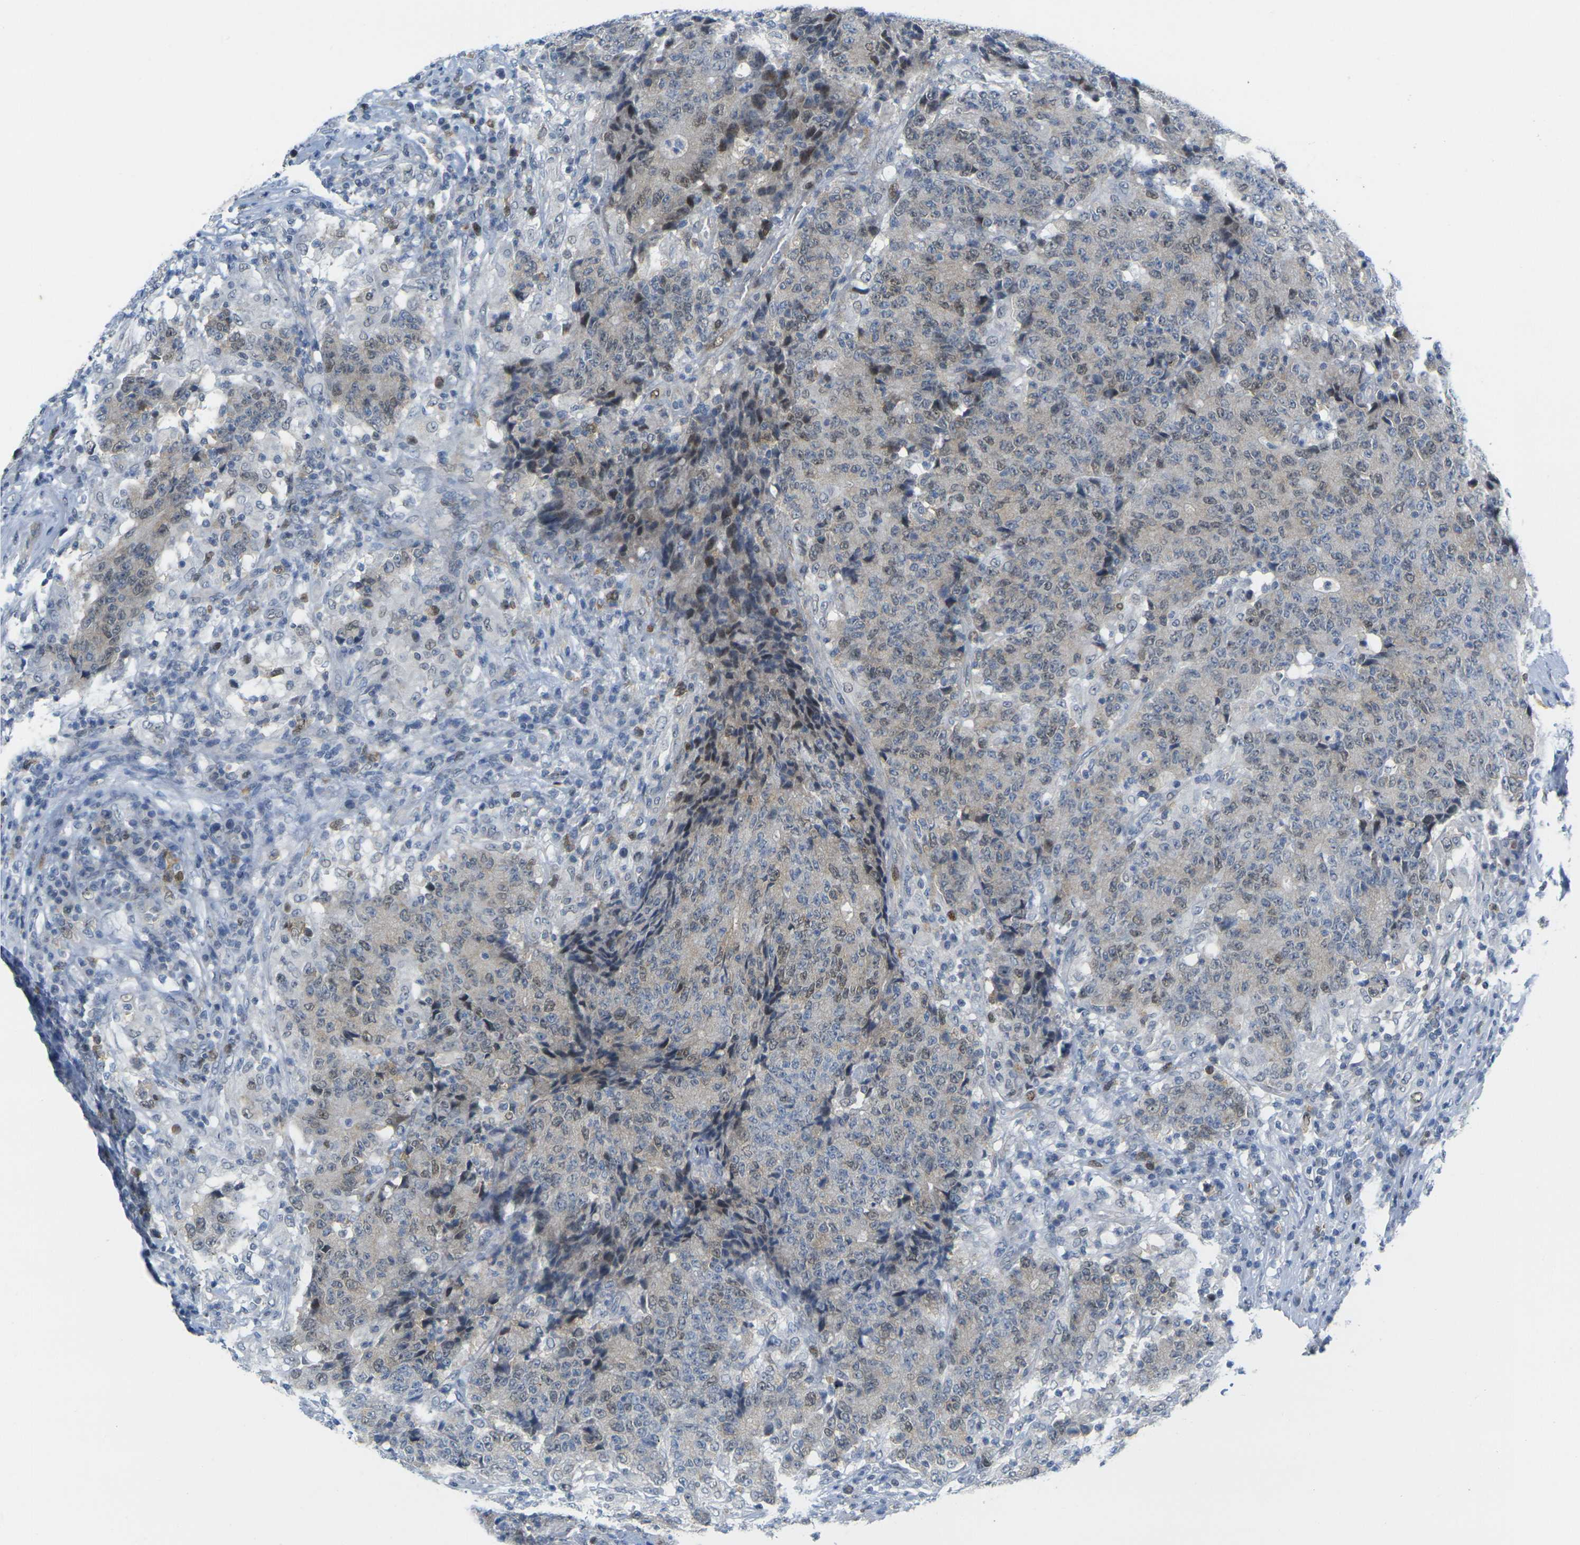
{"staining": {"intensity": "moderate", "quantity": "<25%", "location": "nuclear"}, "tissue": "colorectal cancer", "cell_type": "Tumor cells", "image_type": "cancer", "snomed": [{"axis": "morphology", "description": "Normal tissue, NOS"}, {"axis": "morphology", "description": "Adenocarcinoma, NOS"}, {"axis": "topography", "description": "Colon"}], "caption": "Immunohistochemistry of adenocarcinoma (colorectal) demonstrates low levels of moderate nuclear positivity in approximately <25% of tumor cells. The staining is performed using DAB brown chromogen to label protein expression. The nuclei are counter-stained blue using hematoxylin.", "gene": "CDK2", "patient": {"sex": "female", "age": 75}}